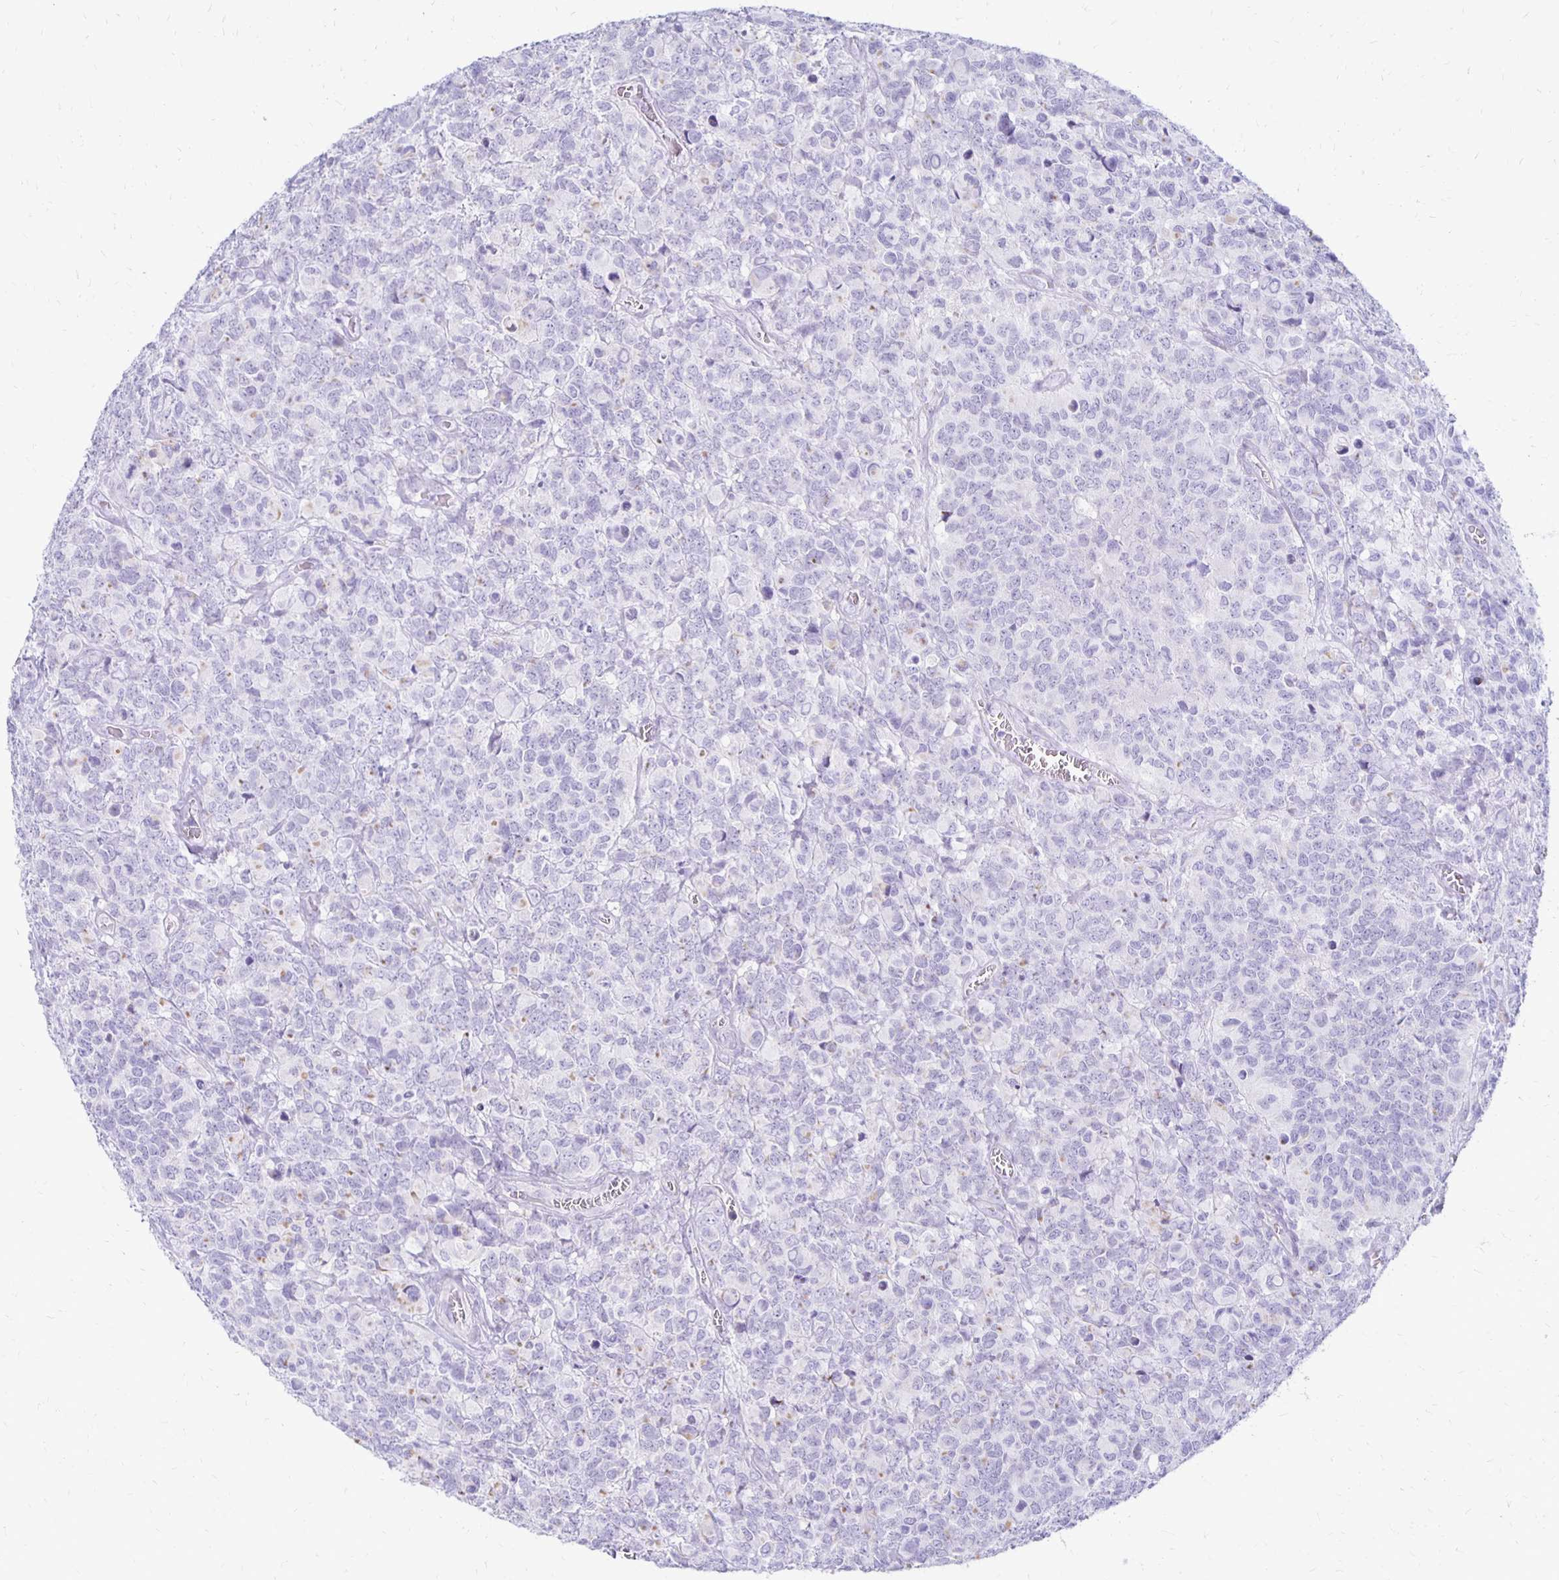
{"staining": {"intensity": "negative", "quantity": "none", "location": "none"}, "tissue": "glioma", "cell_type": "Tumor cells", "image_type": "cancer", "snomed": [{"axis": "morphology", "description": "Glioma, malignant, High grade"}, {"axis": "topography", "description": "Brain"}], "caption": "An immunohistochemistry (IHC) histopathology image of malignant glioma (high-grade) is shown. There is no staining in tumor cells of malignant glioma (high-grade). (Brightfield microscopy of DAB IHC at high magnification).", "gene": "RYR1", "patient": {"sex": "male", "age": 39}}